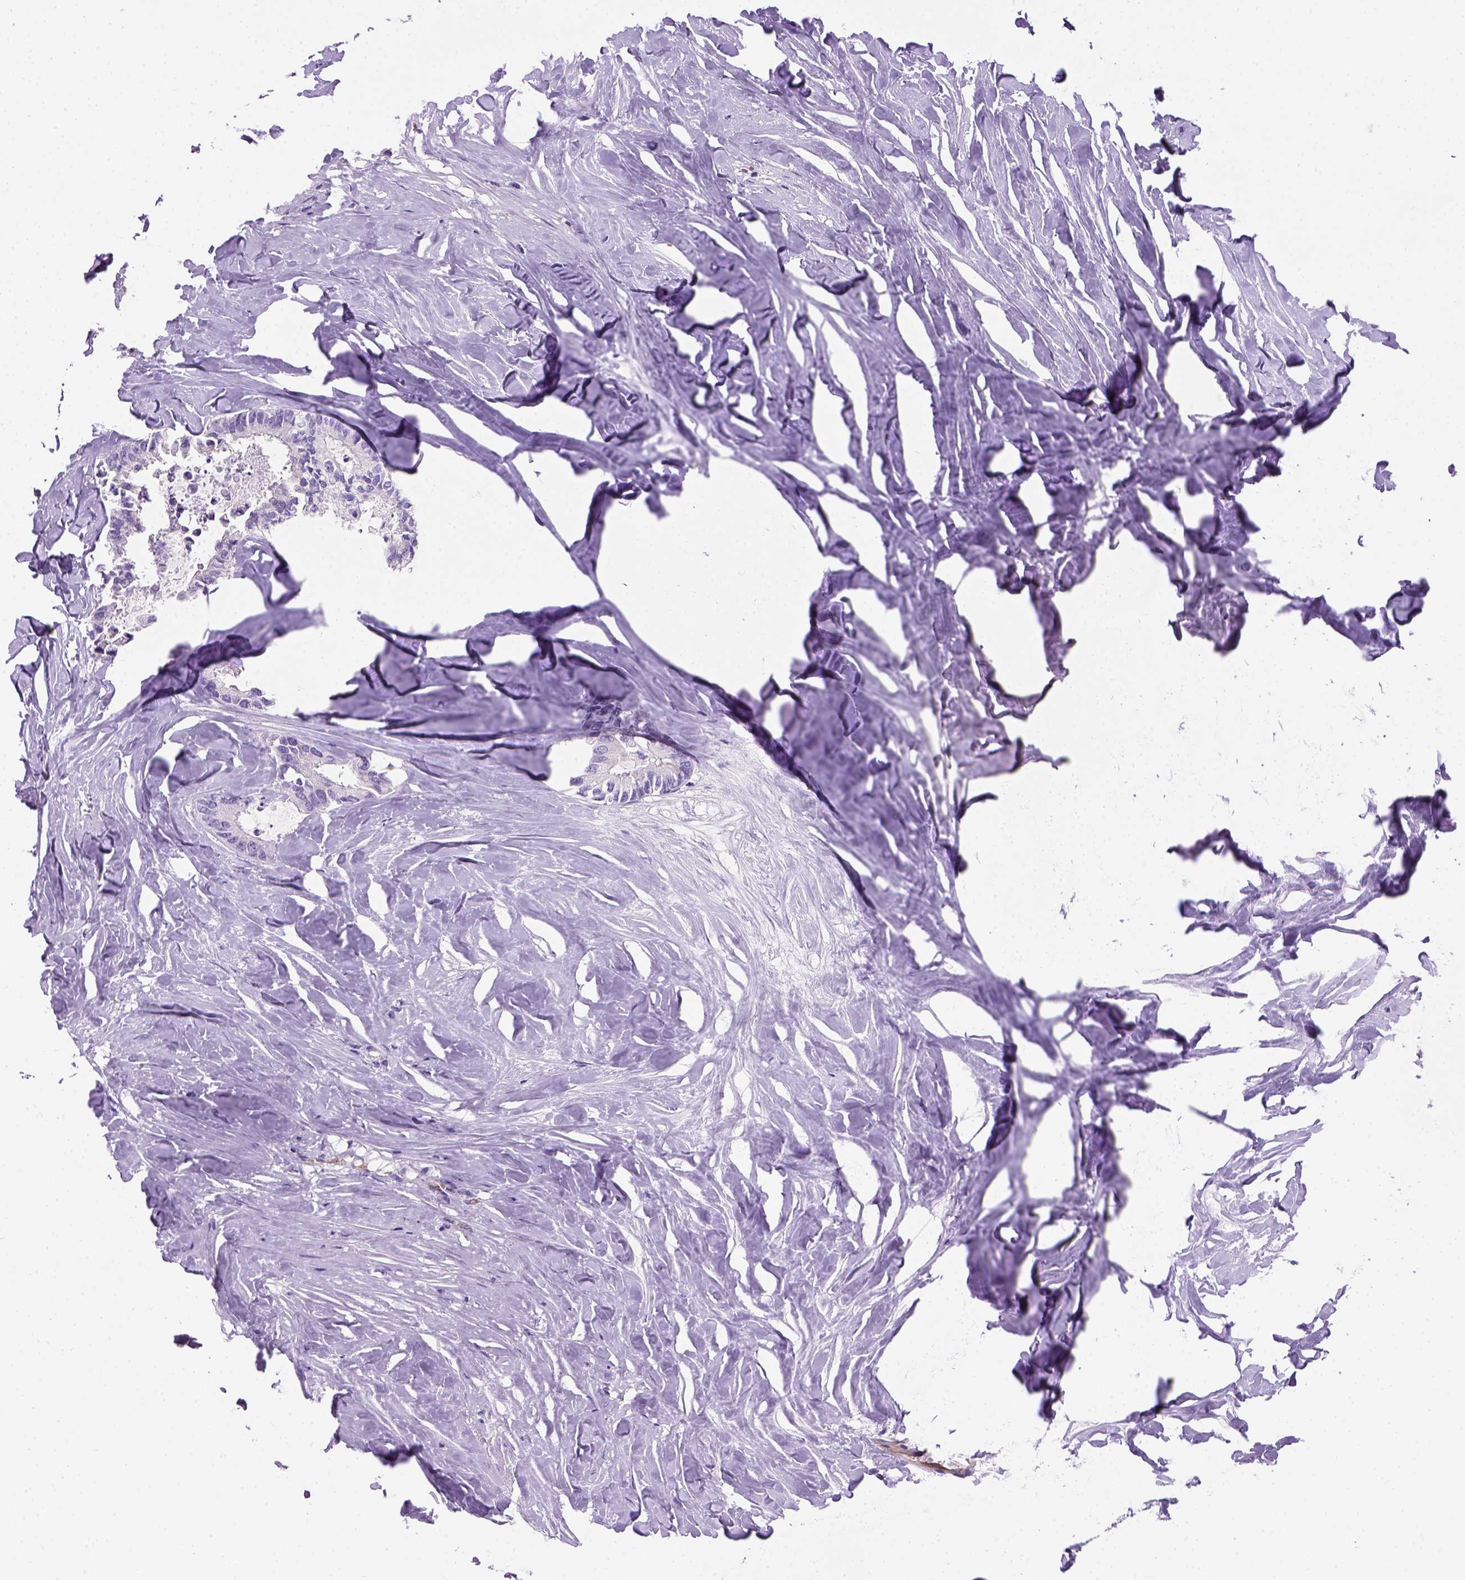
{"staining": {"intensity": "negative", "quantity": "none", "location": "none"}, "tissue": "colorectal cancer", "cell_type": "Tumor cells", "image_type": "cancer", "snomed": [{"axis": "morphology", "description": "Adenocarcinoma, NOS"}, {"axis": "topography", "description": "Colon"}, {"axis": "topography", "description": "Rectum"}], "caption": "IHC histopathology image of human colorectal adenocarcinoma stained for a protein (brown), which exhibits no expression in tumor cells.", "gene": "VWF", "patient": {"sex": "male", "age": 57}}